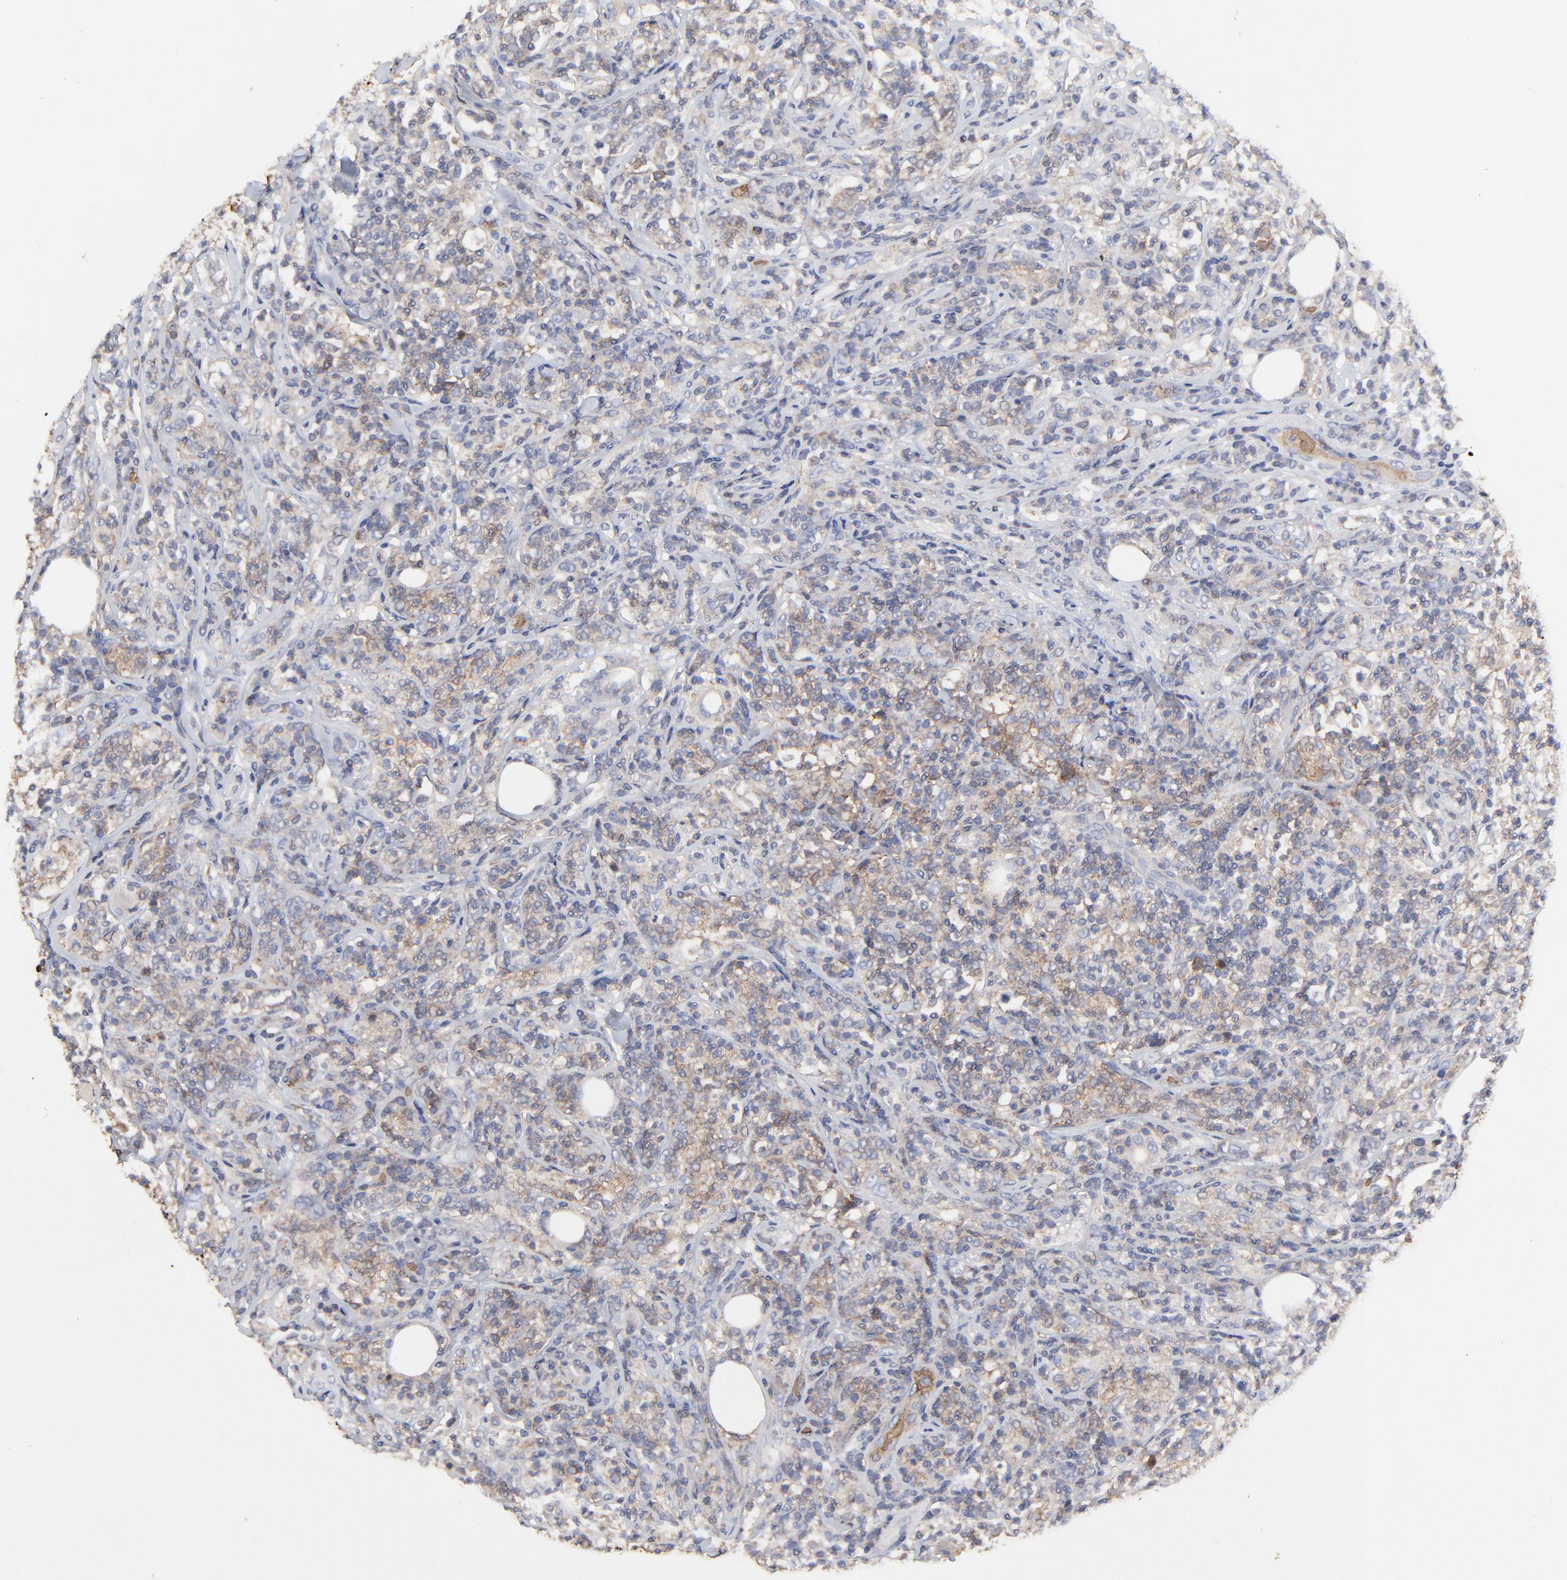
{"staining": {"intensity": "weak", "quantity": "<25%", "location": "cytoplasmic/membranous"}, "tissue": "lymphoma", "cell_type": "Tumor cells", "image_type": "cancer", "snomed": [{"axis": "morphology", "description": "Malignant lymphoma, non-Hodgkin's type, High grade"}, {"axis": "topography", "description": "Lymph node"}], "caption": "Photomicrograph shows no significant protein positivity in tumor cells of malignant lymphoma, non-Hodgkin's type (high-grade). (Immunohistochemistry, brightfield microscopy, high magnification).", "gene": "PAG1", "patient": {"sex": "female", "age": 84}}